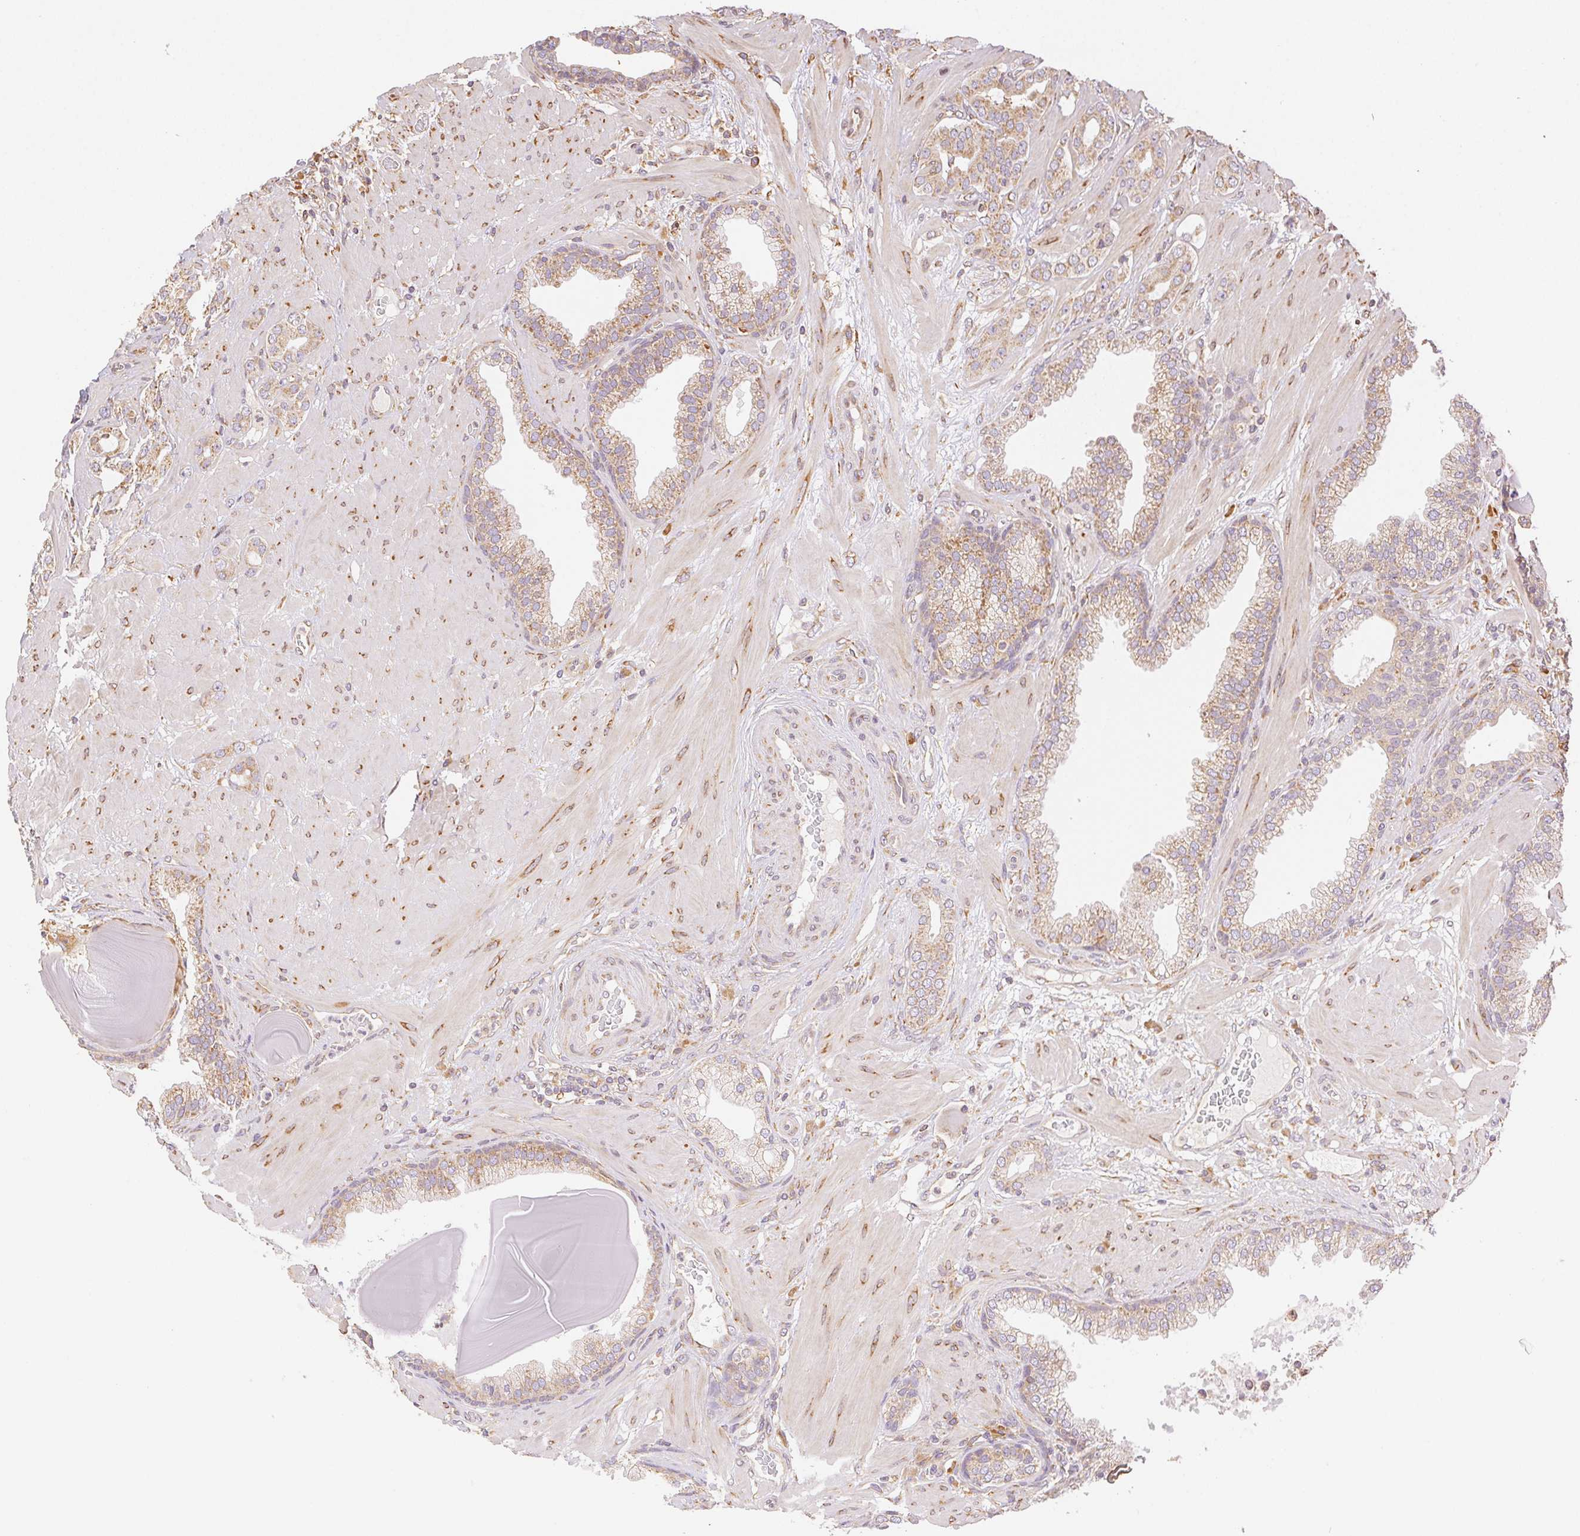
{"staining": {"intensity": "weak", "quantity": ">75%", "location": "cytoplasmic/membranous"}, "tissue": "prostate cancer", "cell_type": "Tumor cells", "image_type": "cancer", "snomed": [{"axis": "morphology", "description": "Adenocarcinoma, Low grade"}, {"axis": "topography", "description": "Prostate"}], "caption": "Prostate cancer (adenocarcinoma (low-grade)) tissue shows weak cytoplasmic/membranous expression in approximately >75% of tumor cells, visualized by immunohistochemistry.", "gene": "ENTREP1", "patient": {"sex": "male", "age": 57}}